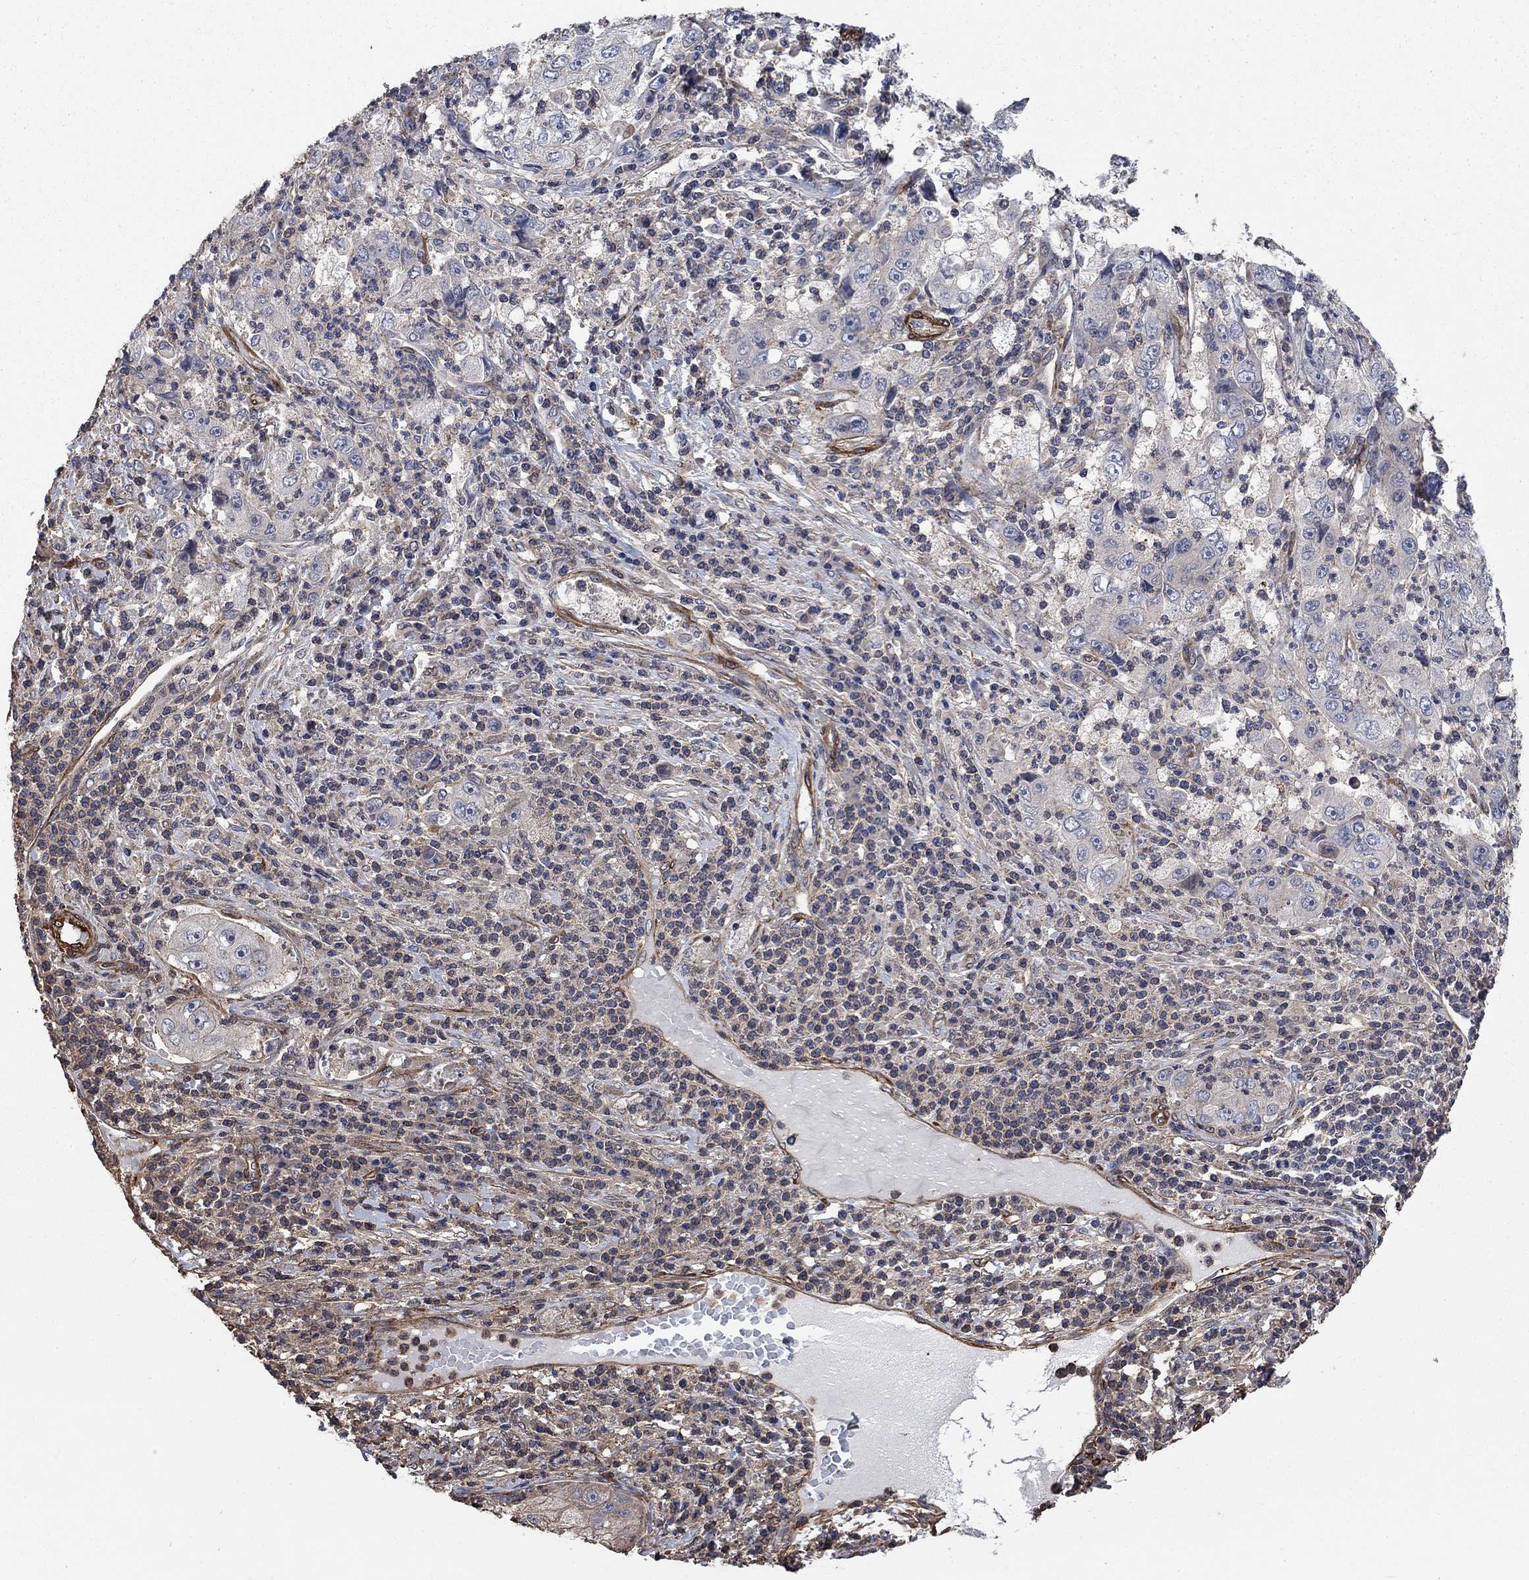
{"staining": {"intensity": "negative", "quantity": "none", "location": "none"}, "tissue": "cervical cancer", "cell_type": "Tumor cells", "image_type": "cancer", "snomed": [{"axis": "morphology", "description": "Squamous cell carcinoma, NOS"}, {"axis": "topography", "description": "Cervix"}], "caption": "Cervical cancer was stained to show a protein in brown. There is no significant staining in tumor cells. (IHC, brightfield microscopy, high magnification).", "gene": "PDE3A", "patient": {"sex": "female", "age": 36}}